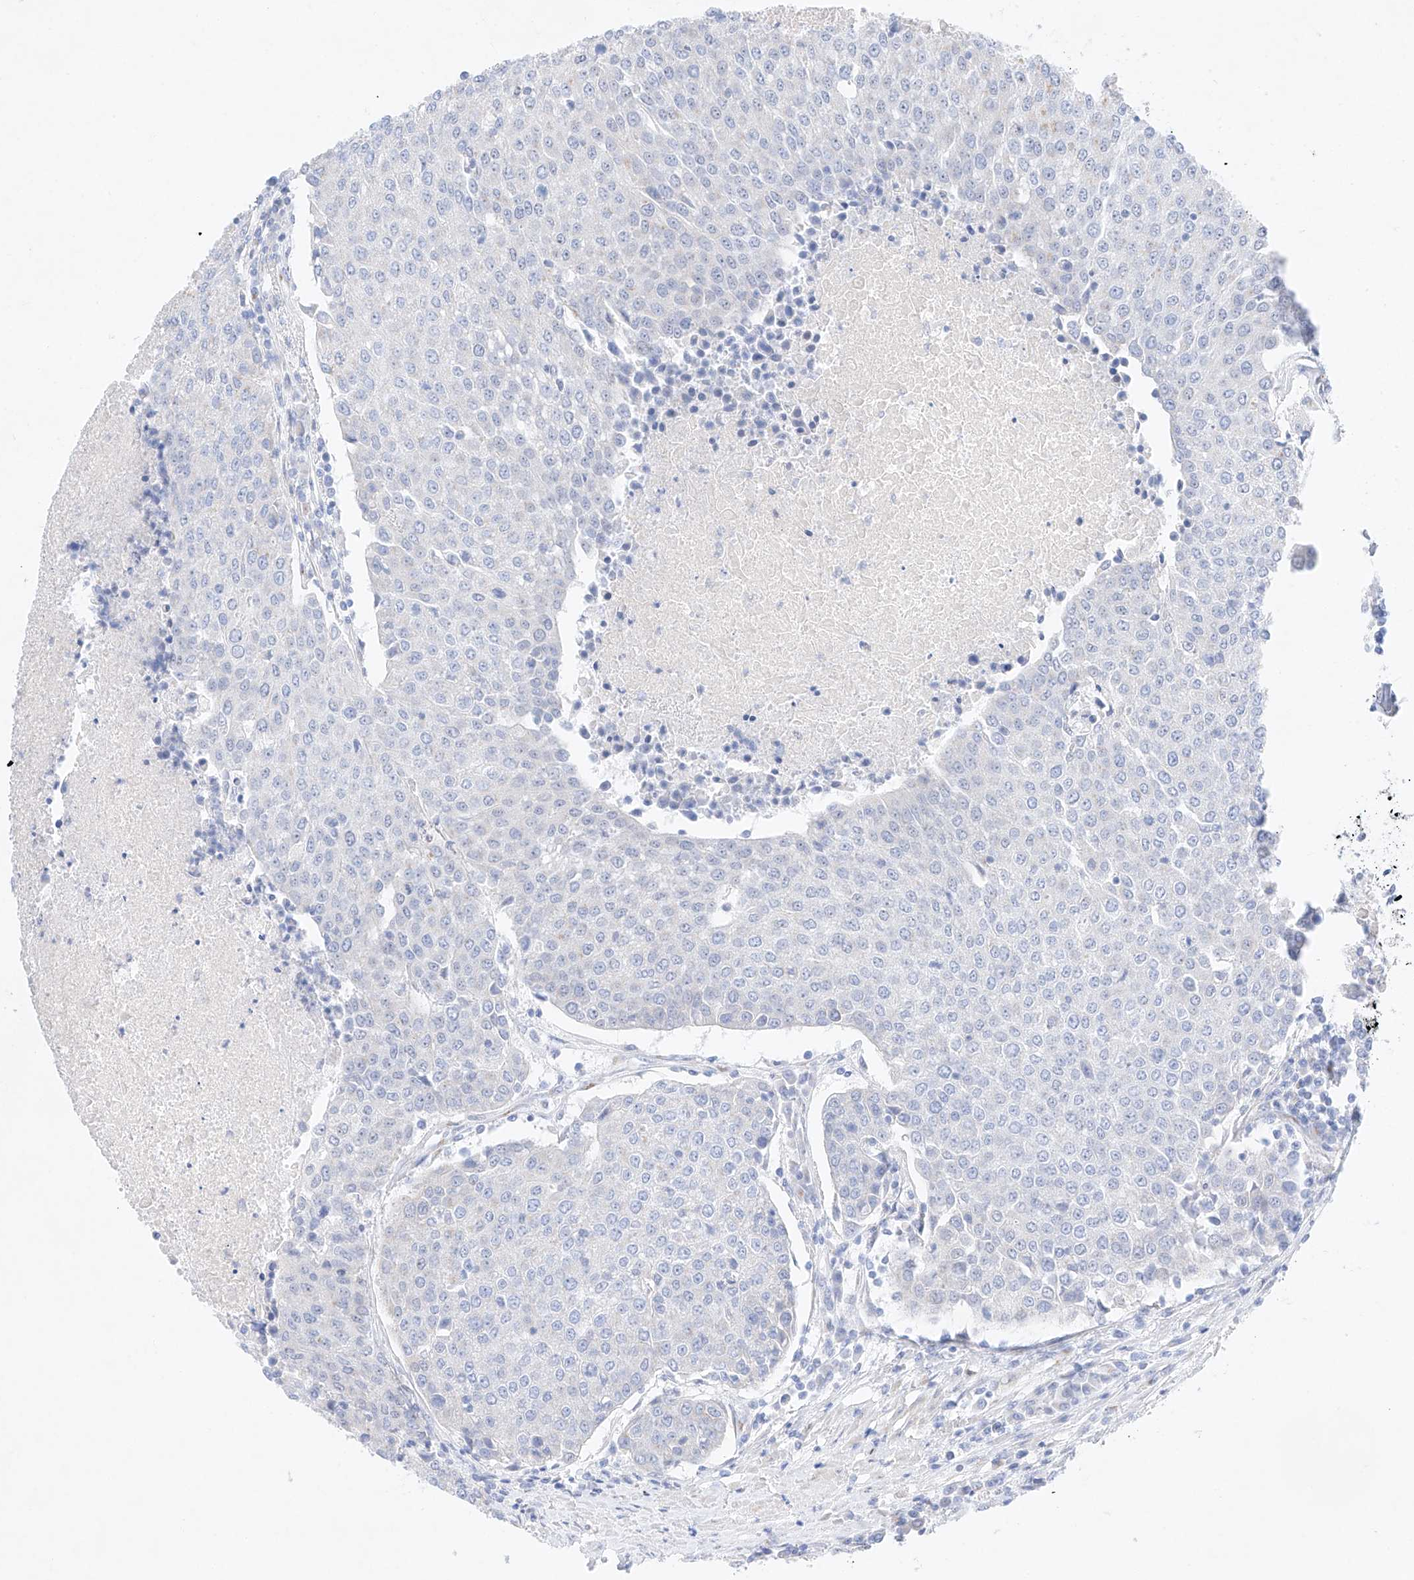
{"staining": {"intensity": "negative", "quantity": "none", "location": "none"}, "tissue": "urothelial cancer", "cell_type": "Tumor cells", "image_type": "cancer", "snomed": [{"axis": "morphology", "description": "Urothelial carcinoma, High grade"}, {"axis": "topography", "description": "Urinary bladder"}], "caption": "Tumor cells are negative for protein expression in human high-grade urothelial carcinoma.", "gene": "NT5C3B", "patient": {"sex": "female", "age": 85}}